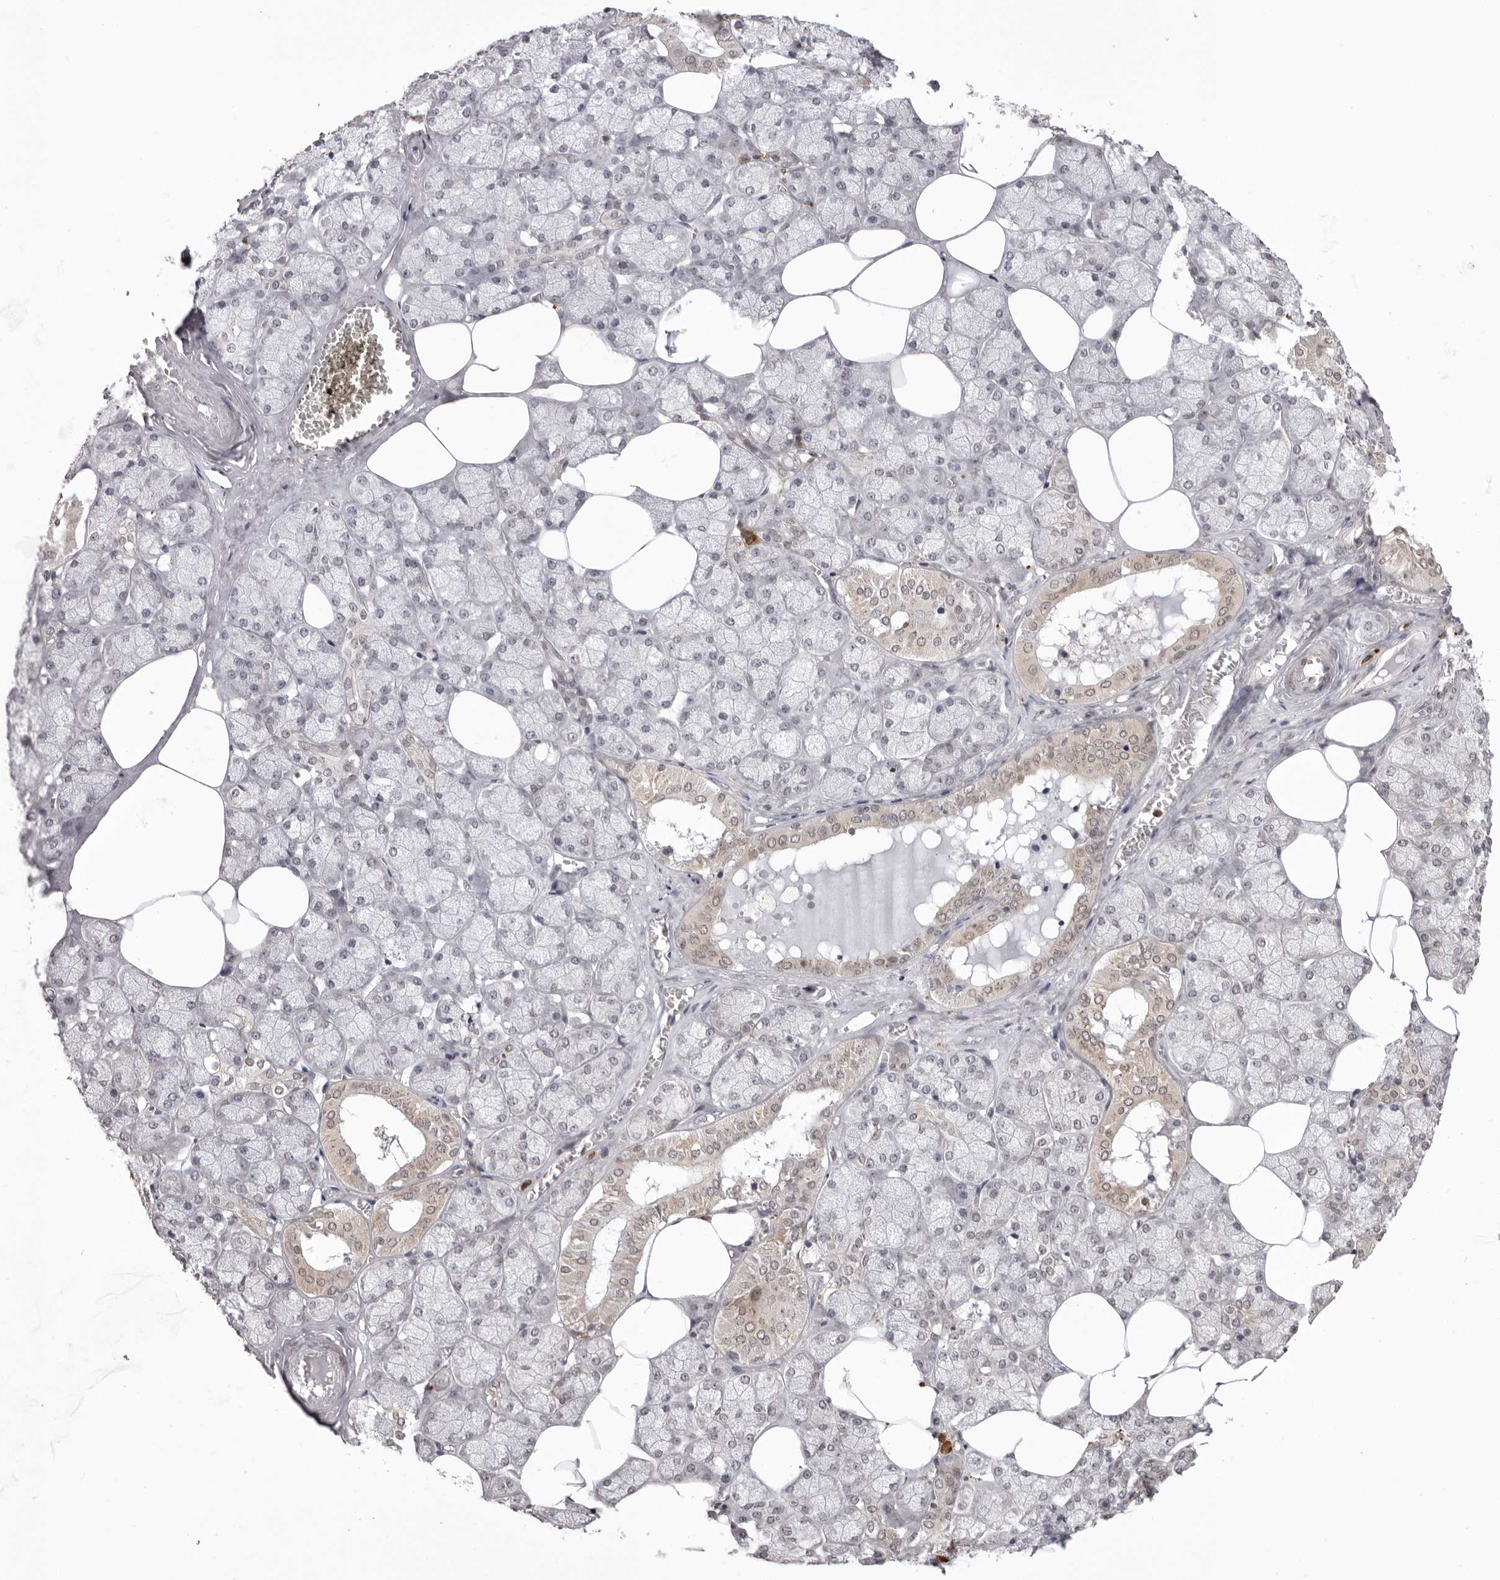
{"staining": {"intensity": "weak", "quantity": "<25%", "location": "cytoplasmic/membranous"}, "tissue": "salivary gland", "cell_type": "Glandular cells", "image_type": "normal", "snomed": [{"axis": "morphology", "description": "Normal tissue, NOS"}, {"axis": "topography", "description": "Salivary gland"}], "caption": "DAB immunohistochemical staining of benign human salivary gland shows no significant staining in glandular cells.", "gene": "ZC3H11A", "patient": {"sex": "male", "age": 62}}